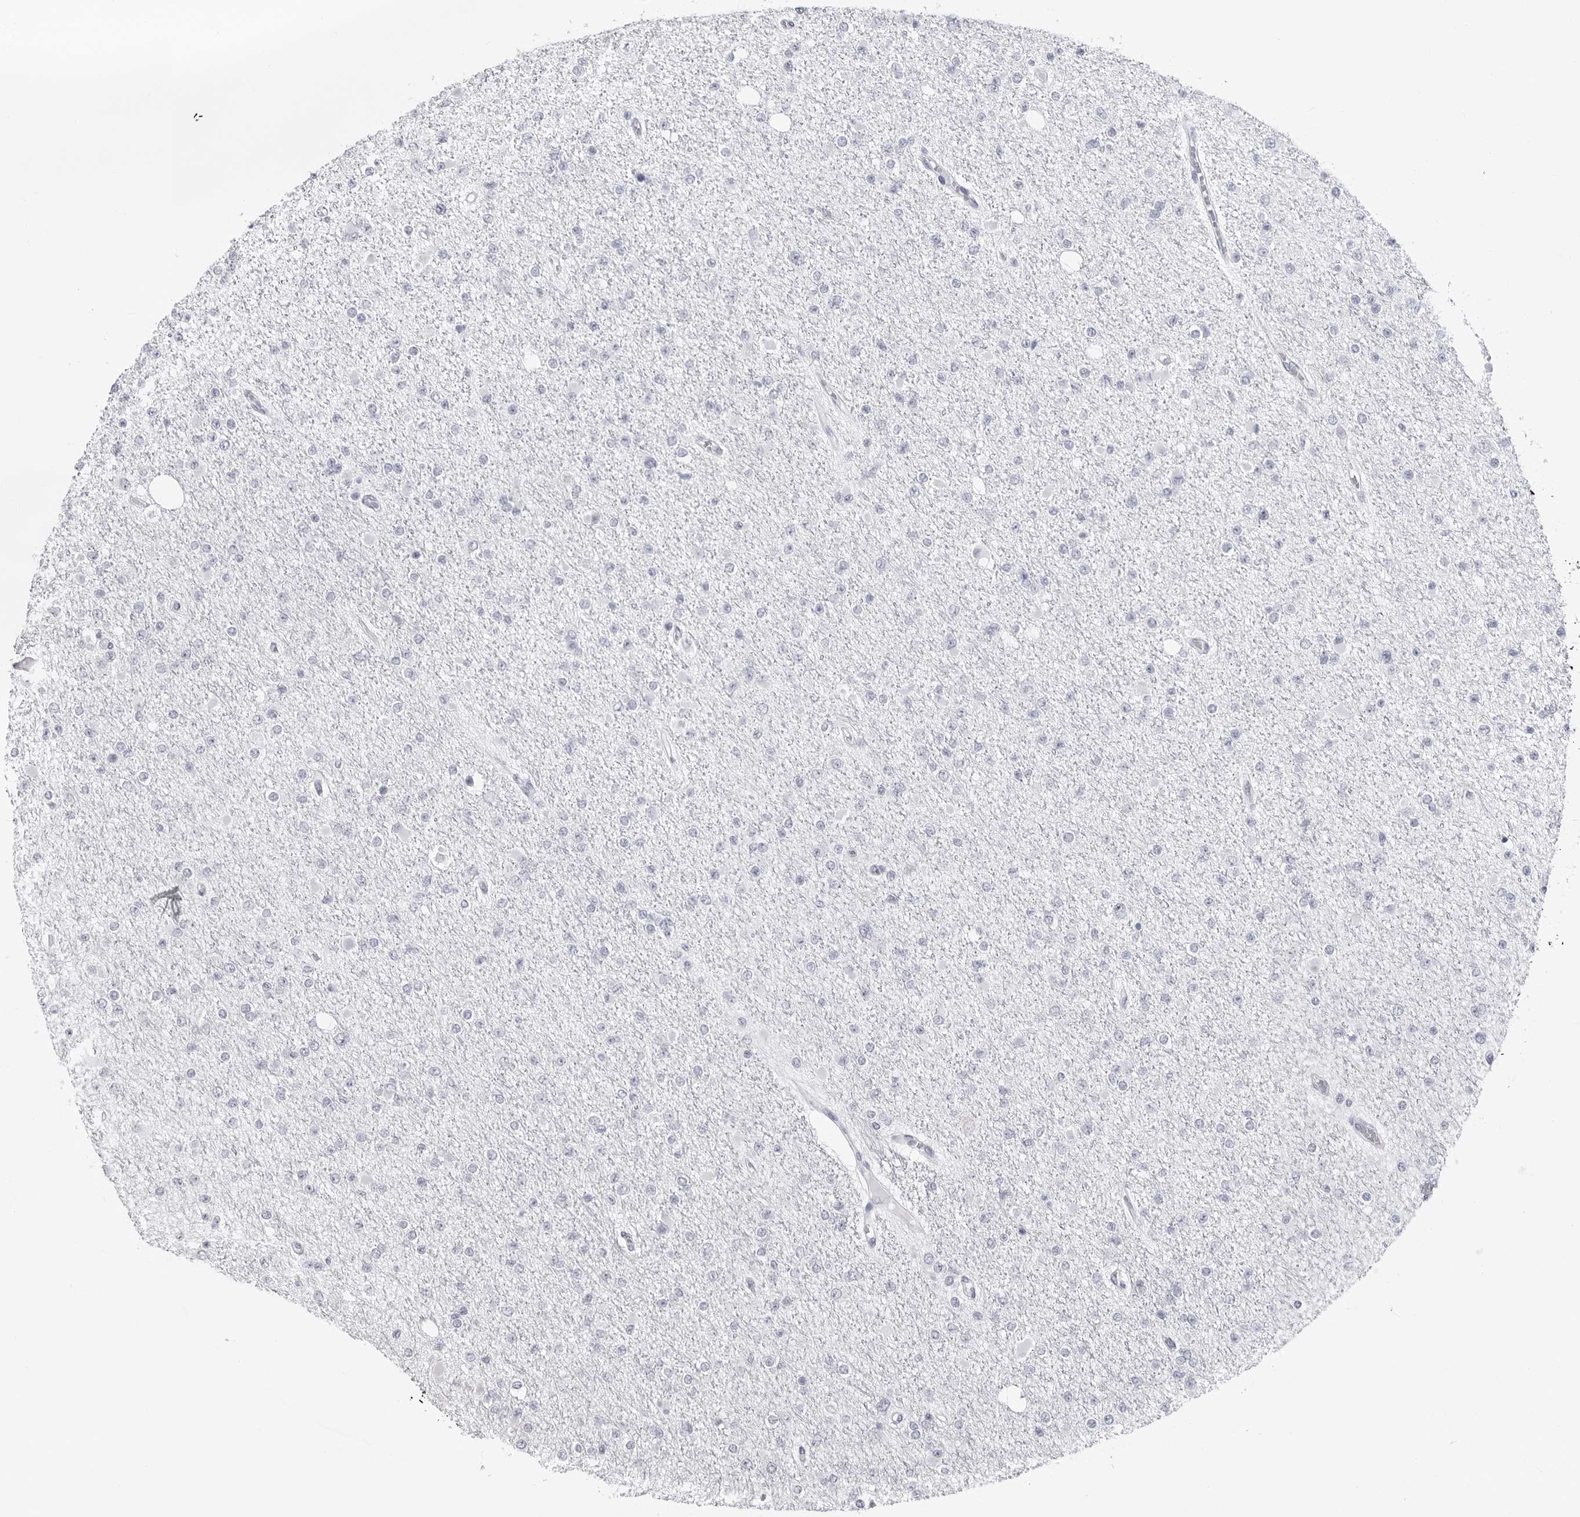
{"staining": {"intensity": "negative", "quantity": "none", "location": "none"}, "tissue": "glioma", "cell_type": "Tumor cells", "image_type": "cancer", "snomed": [{"axis": "morphology", "description": "Glioma, malignant, Low grade"}, {"axis": "topography", "description": "Brain"}], "caption": "This histopathology image is of malignant glioma (low-grade) stained with IHC to label a protein in brown with the nuclei are counter-stained blue. There is no positivity in tumor cells.", "gene": "PGA3", "patient": {"sex": "female", "age": 22}}